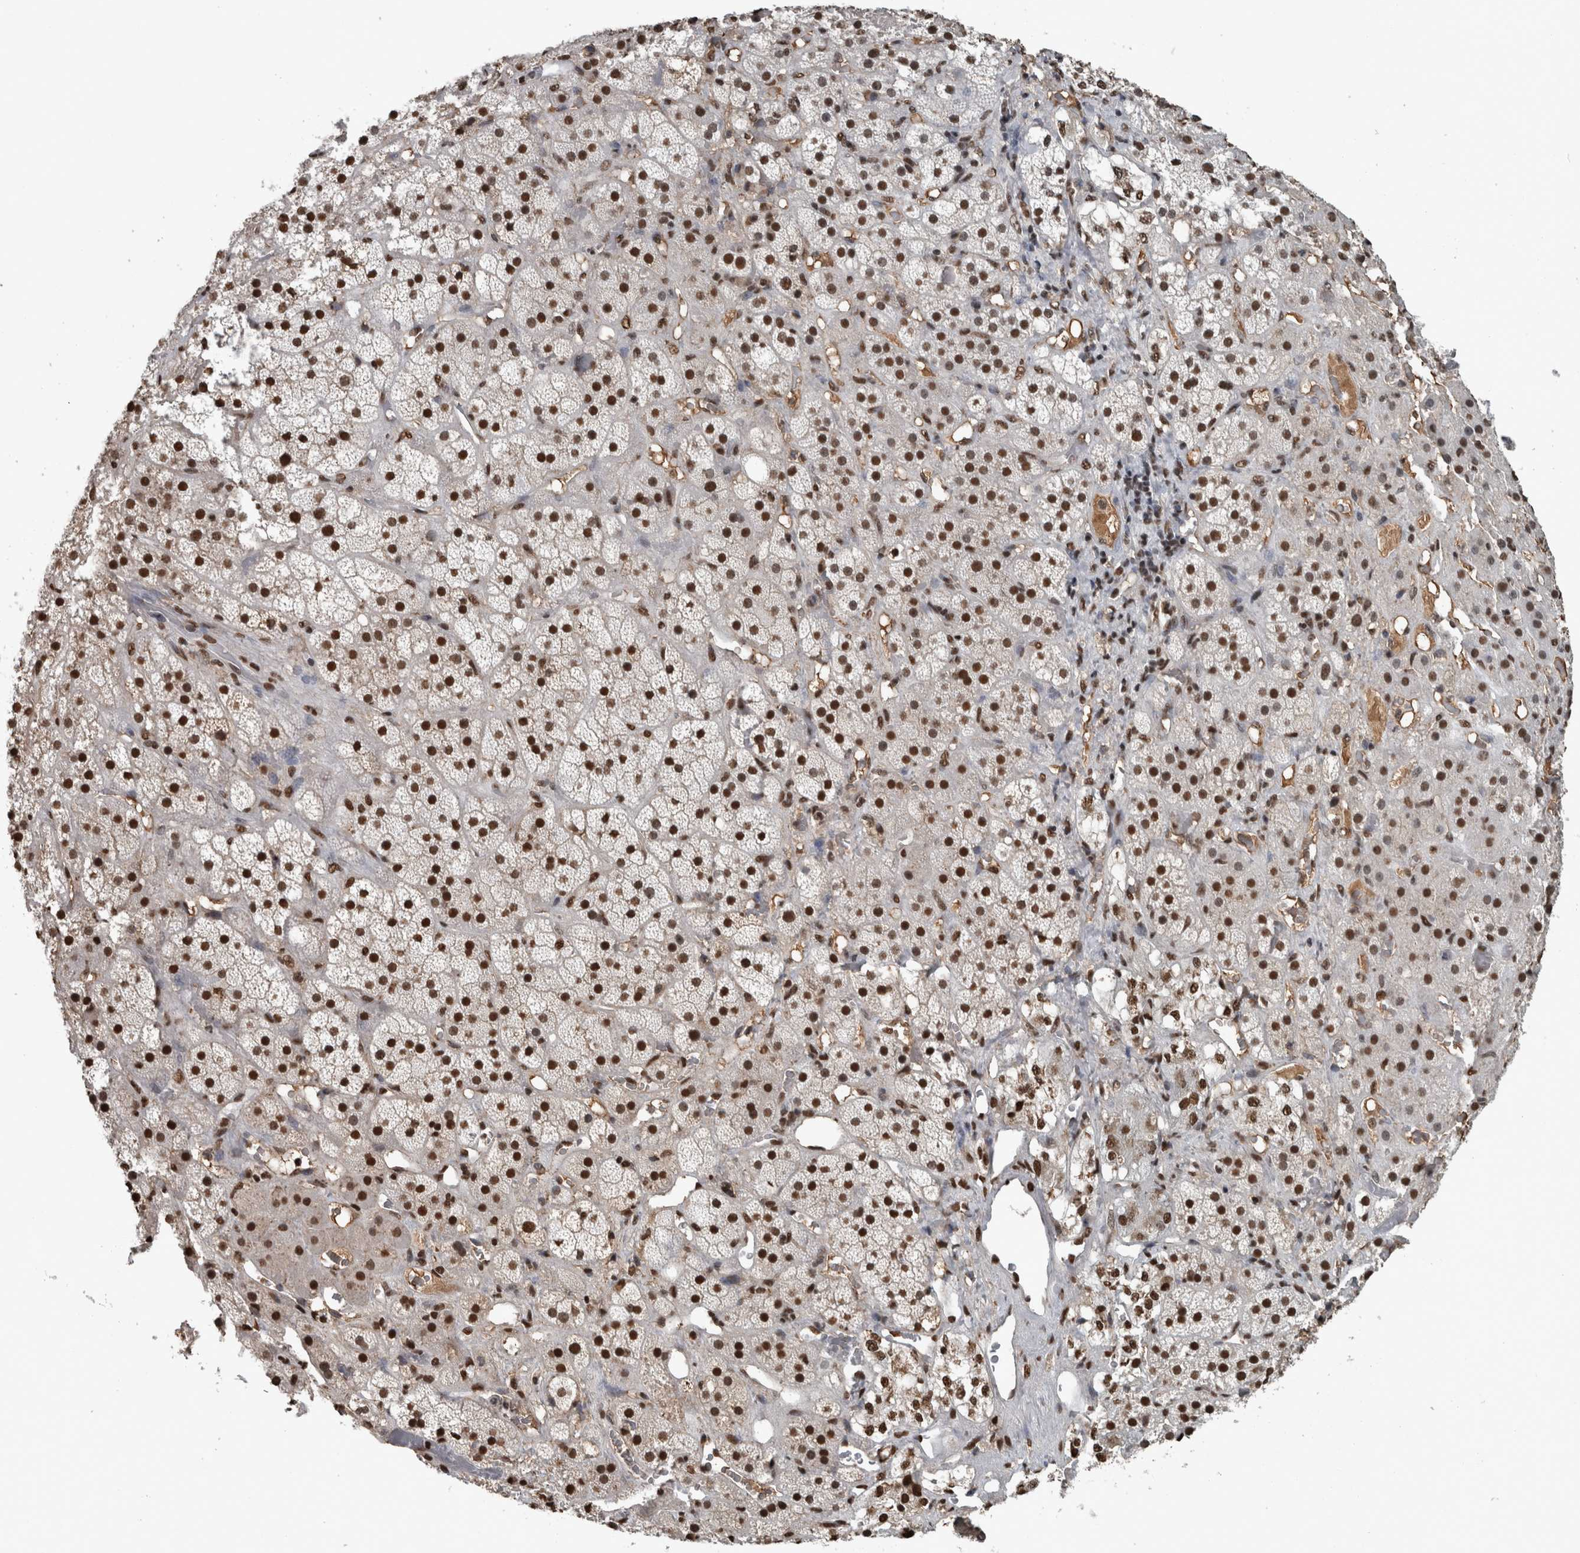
{"staining": {"intensity": "strong", "quantity": ">75%", "location": "nuclear"}, "tissue": "adrenal gland", "cell_type": "Glandular cells", "image_type": "normal", "snomed": [{"axis": "morphology", "description": "Normal tissue, NOS"}, {"axis": "topography", "description": "Adrenal gland"}], "caption": "A brown stain labels strong nuclear positivity of a protein in glandular cells of unremarkable adrenal gland.", "gene": "TGS1", "patient": {"sex": "male", "age": 57}}